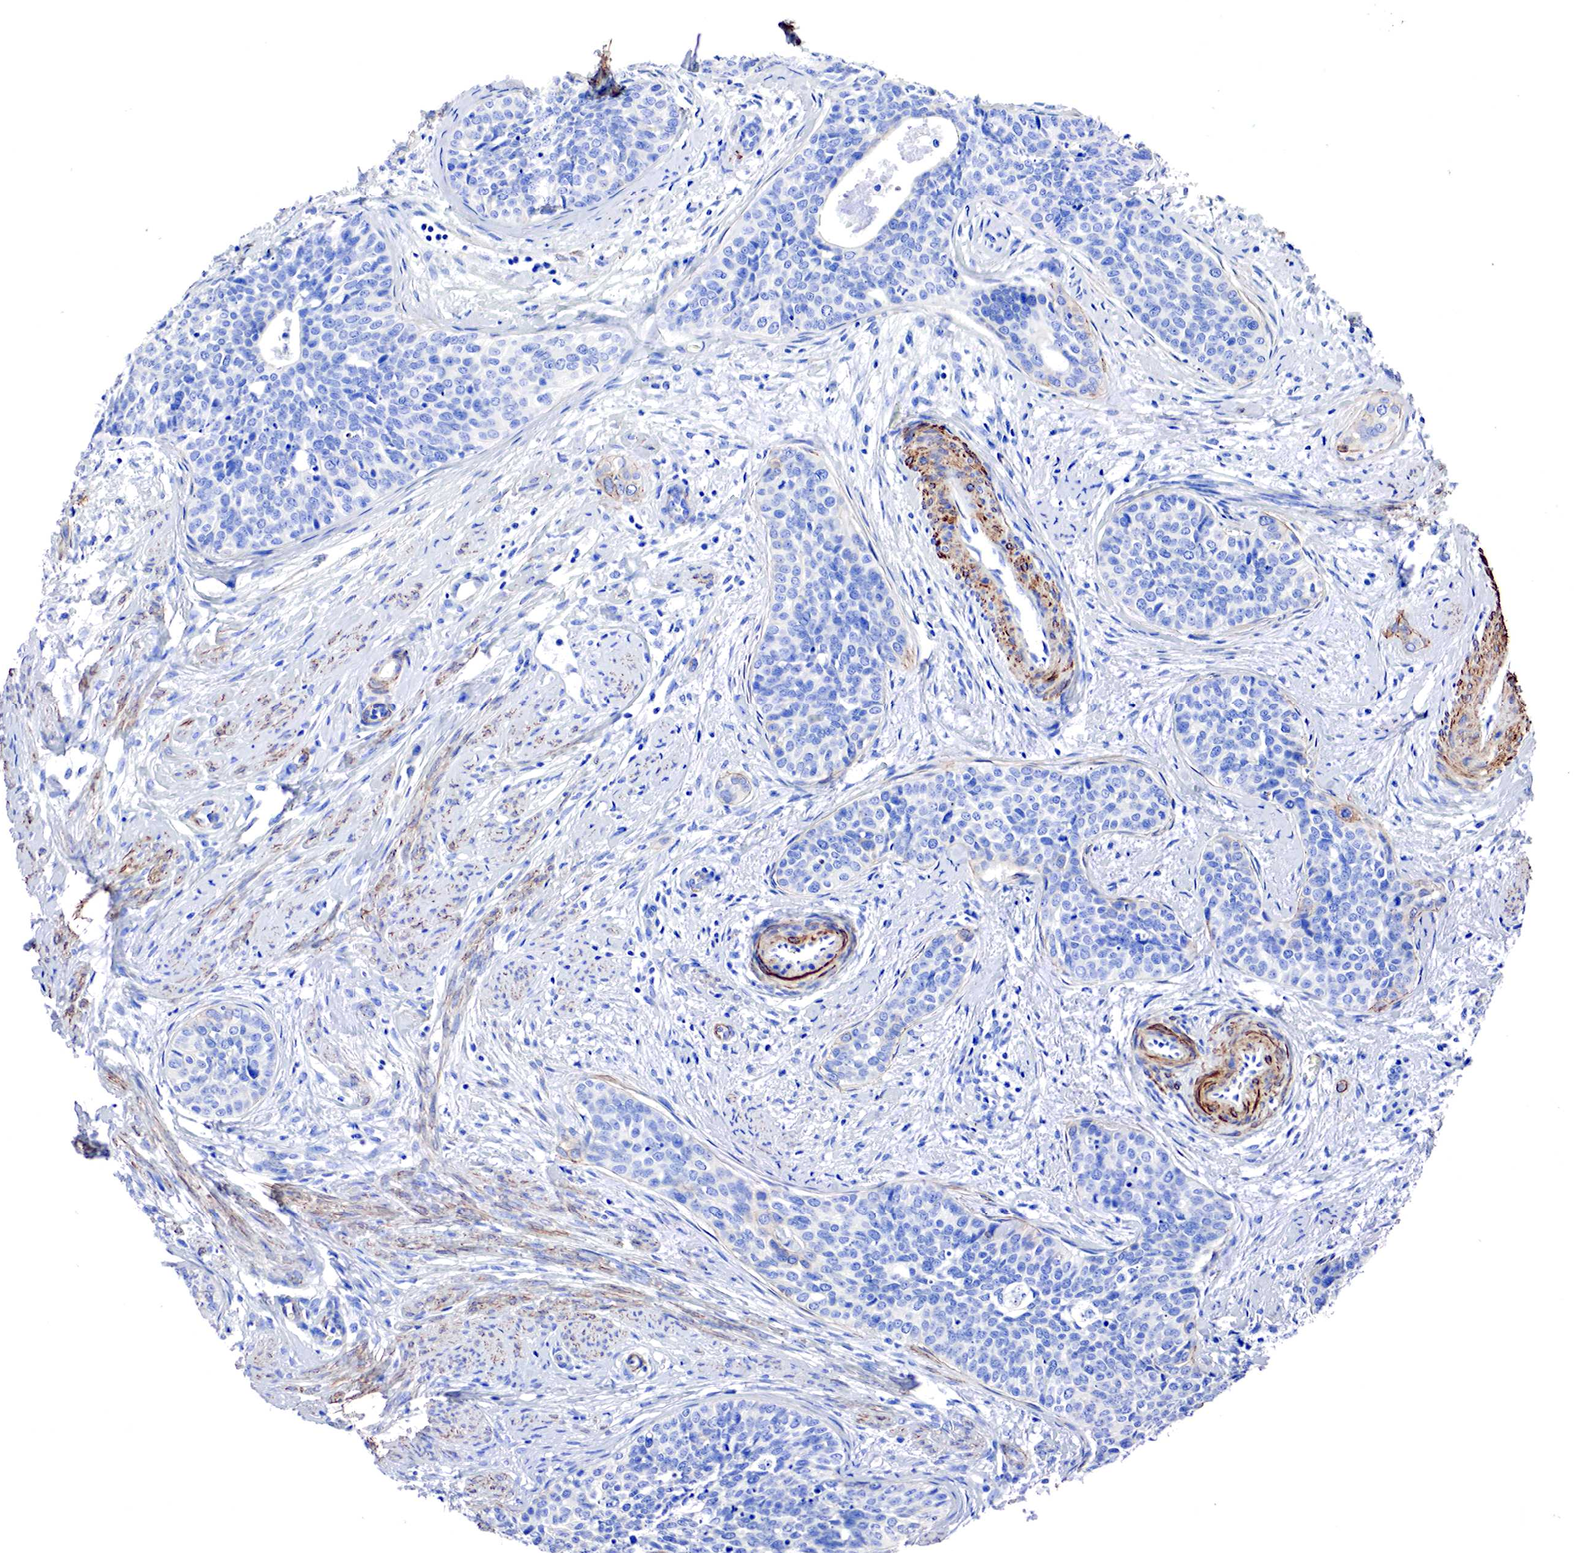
{"staining": {"intensity": "negative", "quantity": "none", "location": "none"}, "tissue": "cervical cancer", "cell_type": "Tumor cells", "image_type": "cancer", "snomed": [{"axis": "morphology", "description": "Squamous cell carcinoma, NOS"}, {"axis": "topography", "description": "Cervix"}], "caption": "This is an immunohistochemistry micrograph of cervical cancer. There is no expression in tumor cells.", "gene": "TPM1", "patient": {"sex": "female", "age": 34}}